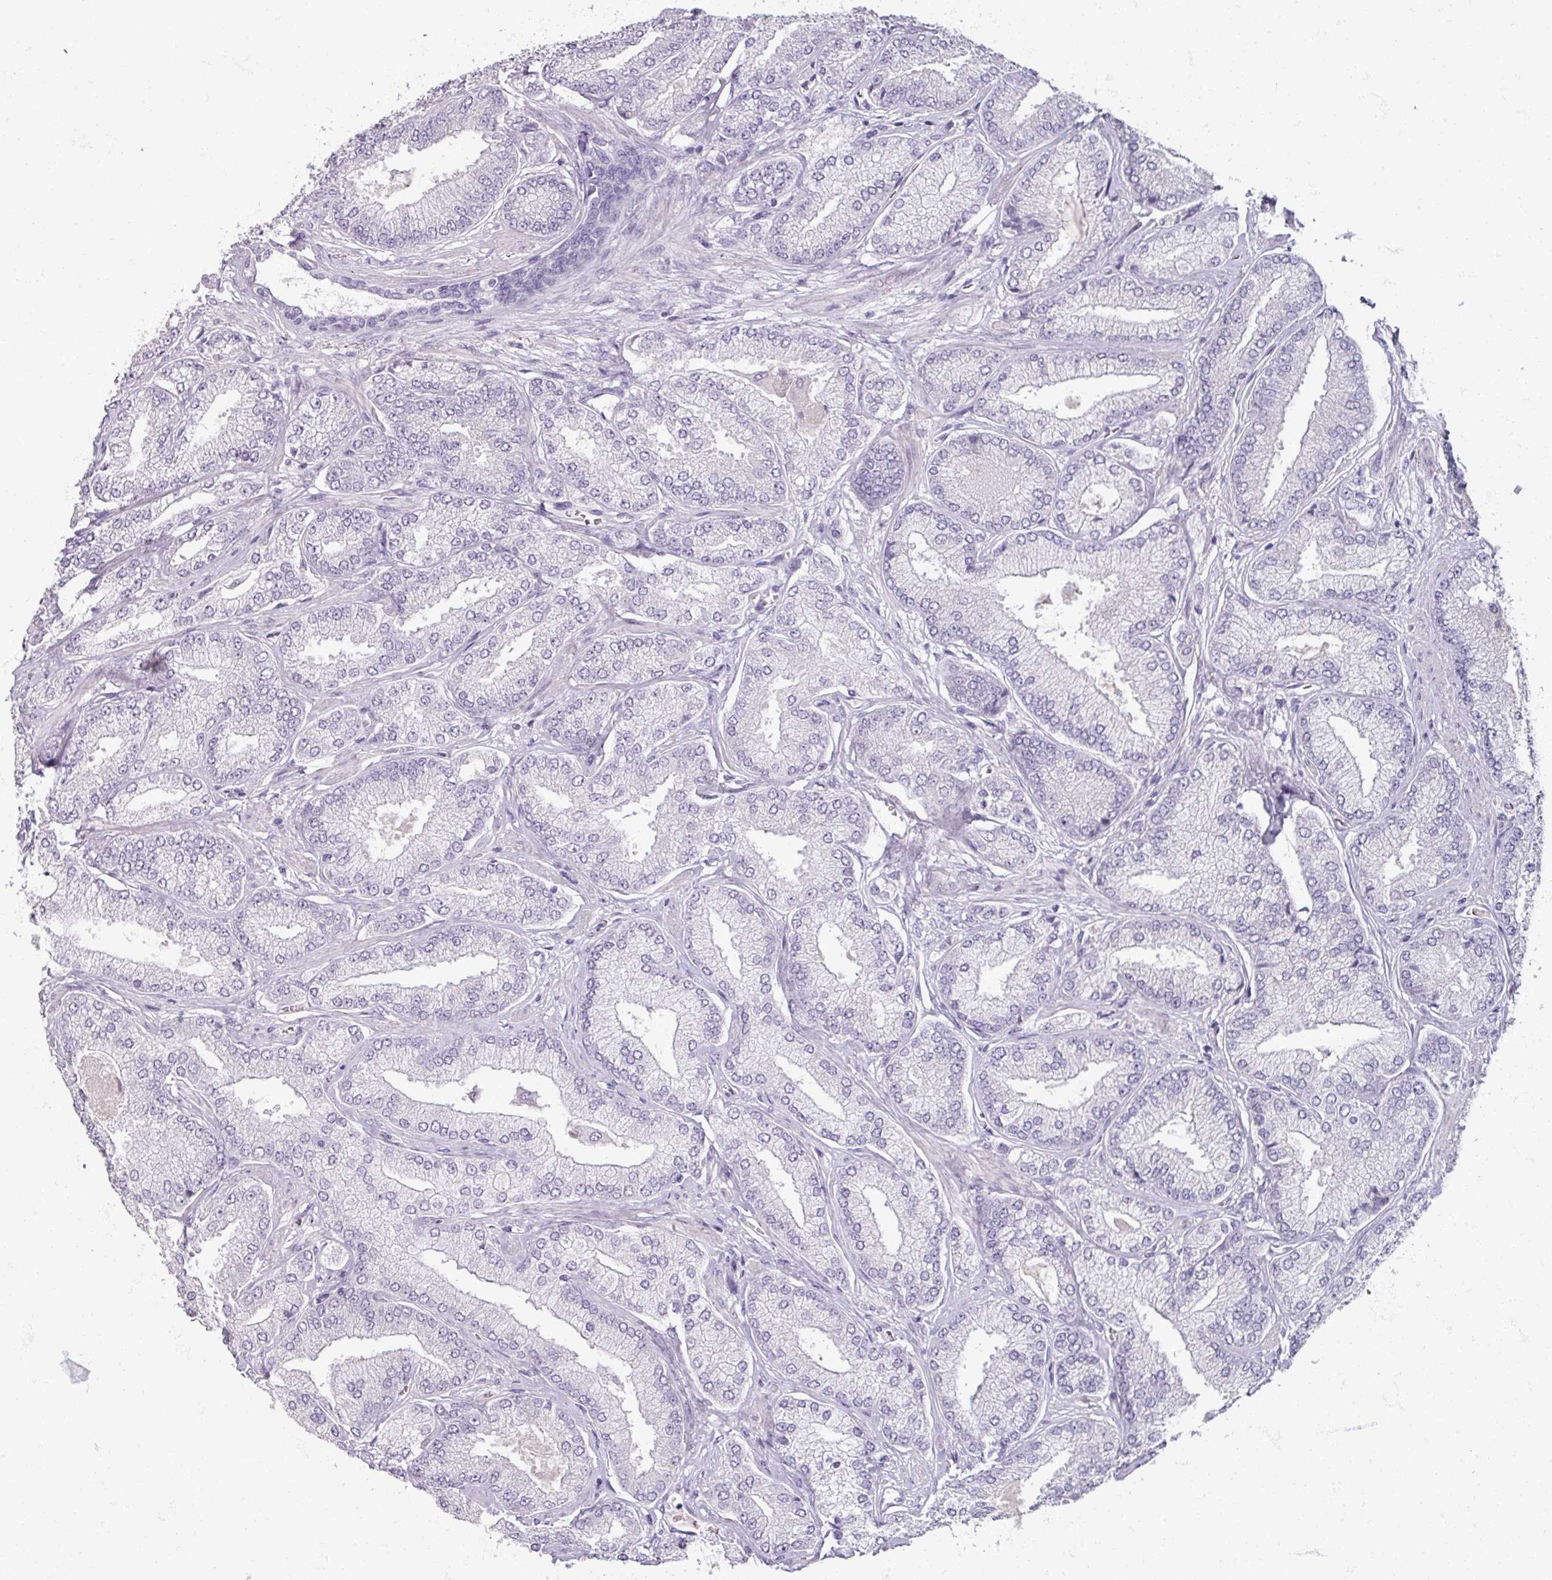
{"staining": {"intensity": "negative", "quantity": "none", "location": "none"}, "tissue": "prostate cancer", "cell_type": "Tumor cells", "image_type": "cancer", "snomed": [{"axis": "morphology", "description": "Adenocarcinoma, High grade"}, {"axis": "topography", "description": "Prostate"}], "caption": "This is a histopathology image of immunohistochemistry (IHC) staining of prostate cancer (adenocarcinoma (high-grade)), which shows no staining in tumor cells. (DAB immunohistochemistry (IHC), high magnification).", "gene": "TG", "patient": {"sex": "male", "age": 68}}